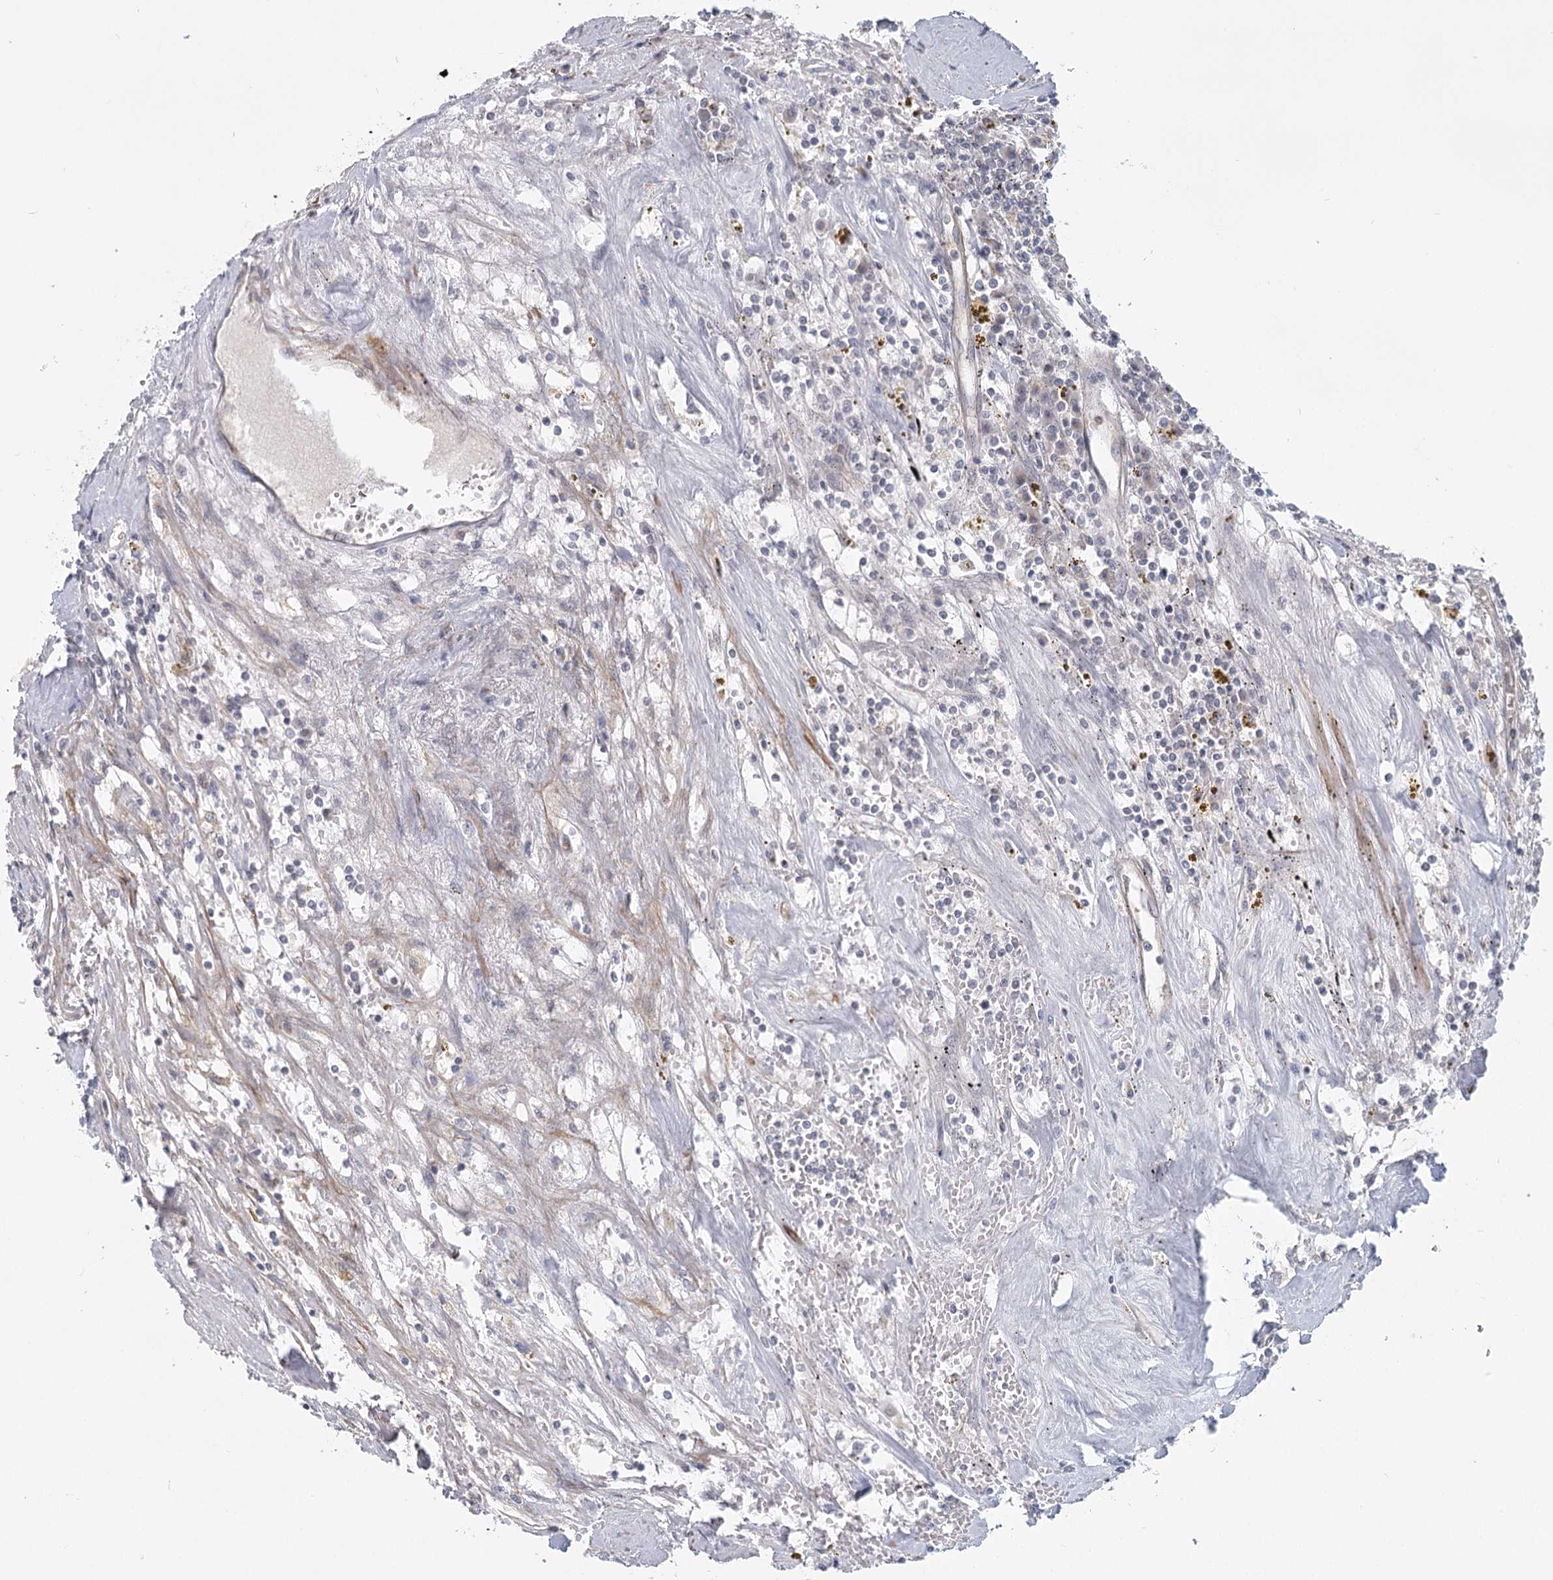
{"staining": {"intensity": "negative", "quantity": "none", "location": "none"}, "tissue": "renal cancer", "cell_type": "Tumor cells", "image_type": "cancer", "snomed": [{"axis": "morphology", "description": "Adenocarcinoma, NOS"}, {"axis": "topography", "description": "Kidney"}], "caption": "IHC micrograph of neoplastic tissue: human renal adenocarcinoma stained with DAB shows no significant protein staining in tumor cells.", "gene": "USP11", "patient": {"sex": "male", "age": 56}}